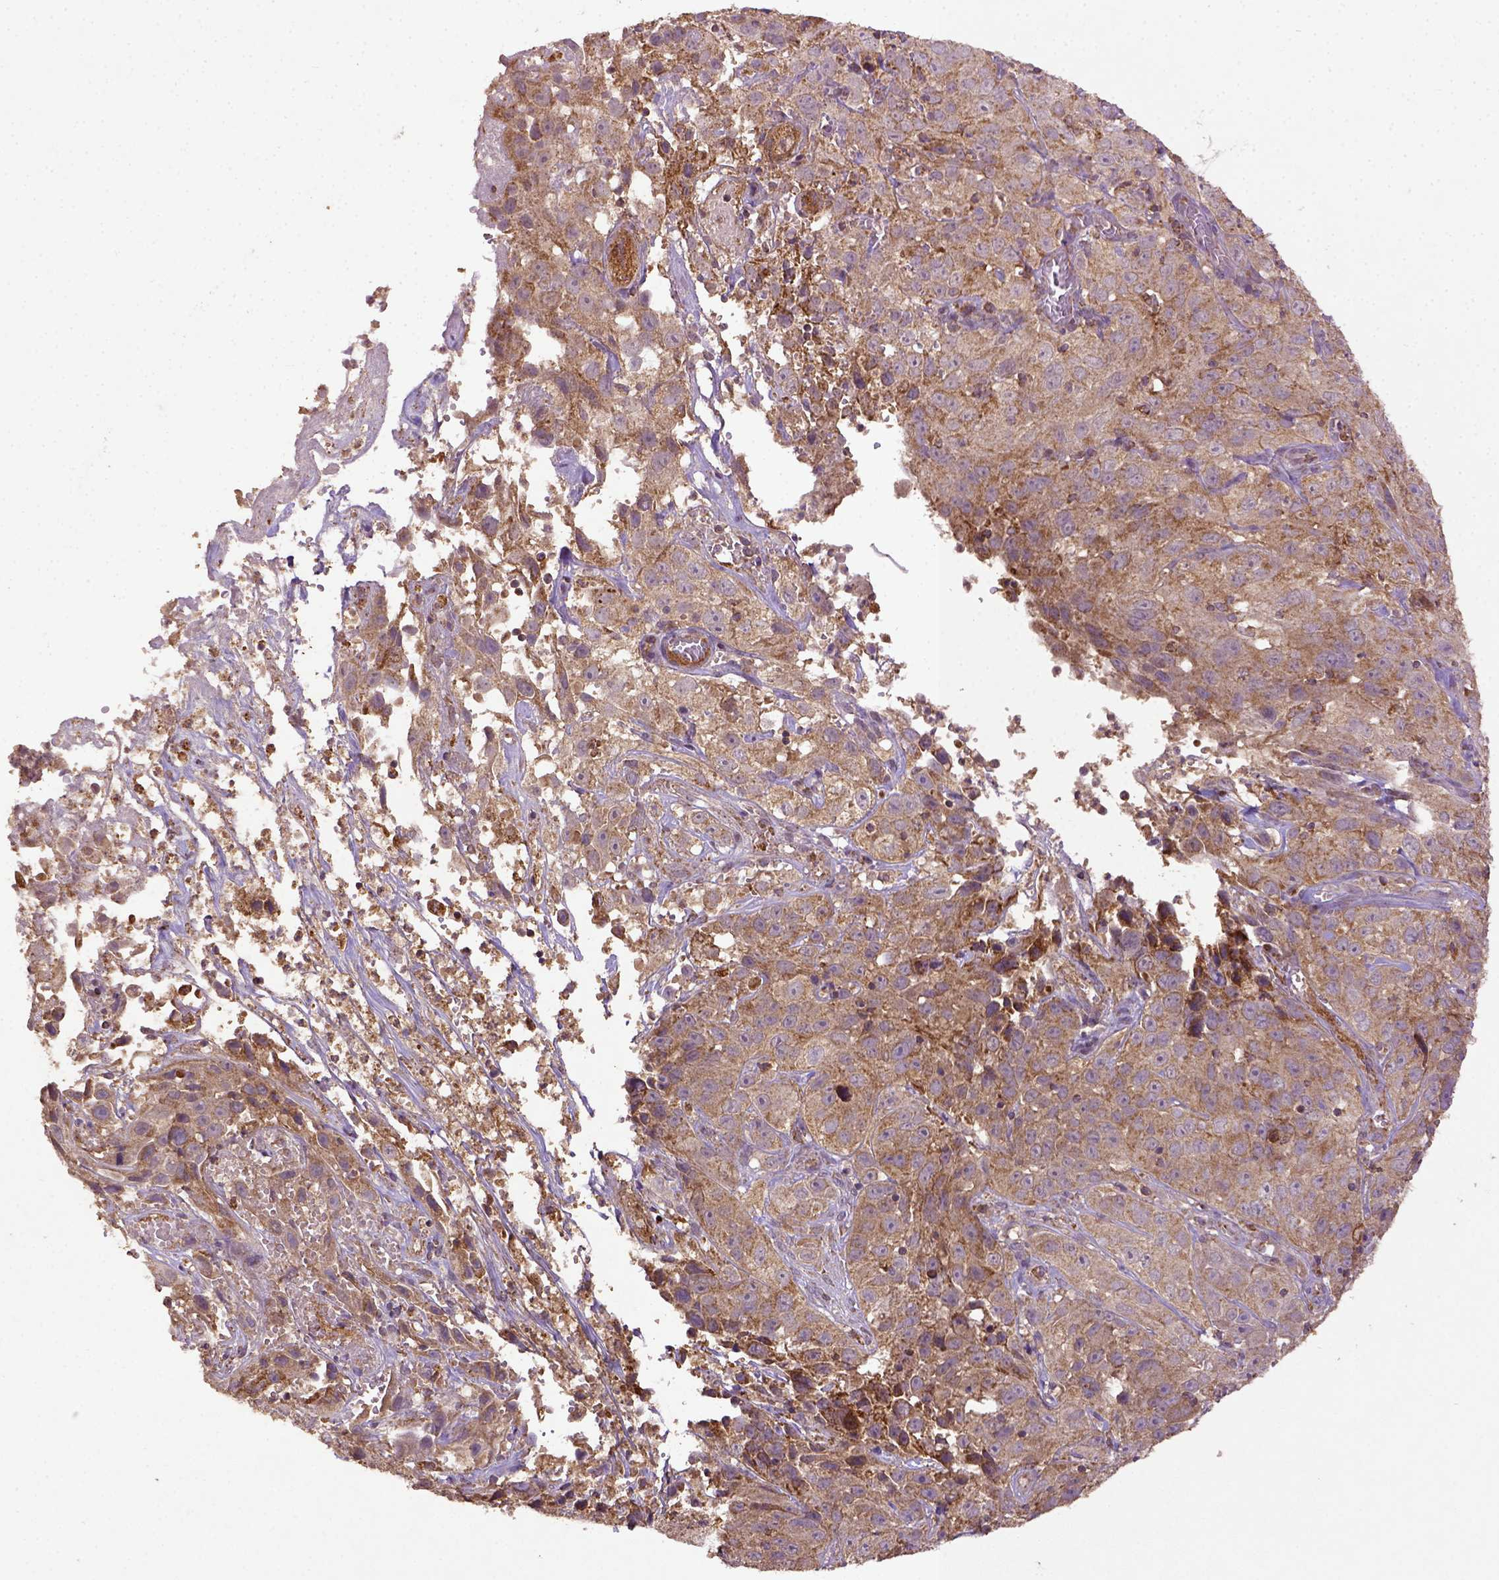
{"staining": {"intensity": "moderate", "quantity": ">75%", "location": "cytoplasmic/membranous"}, "tissue": "cervical cancer", "cell_type": "Tumor cells", "image_type": "cancer", "snomed": [{"axis": "morphology", "description": "Squamous cell carcinoma, NOS"}, {"axis": "topography", "description": "Cervix"}], "caption": "About >75% of tumor cells in human cervical cancer (squamous cell carcinoma) reveal moderate cytoplasmic/membranous protein staining as visualized by brown immunohistochemical staining.", "gene": "MT-CO1", "patient": {"sex": "female", "age": 32}}